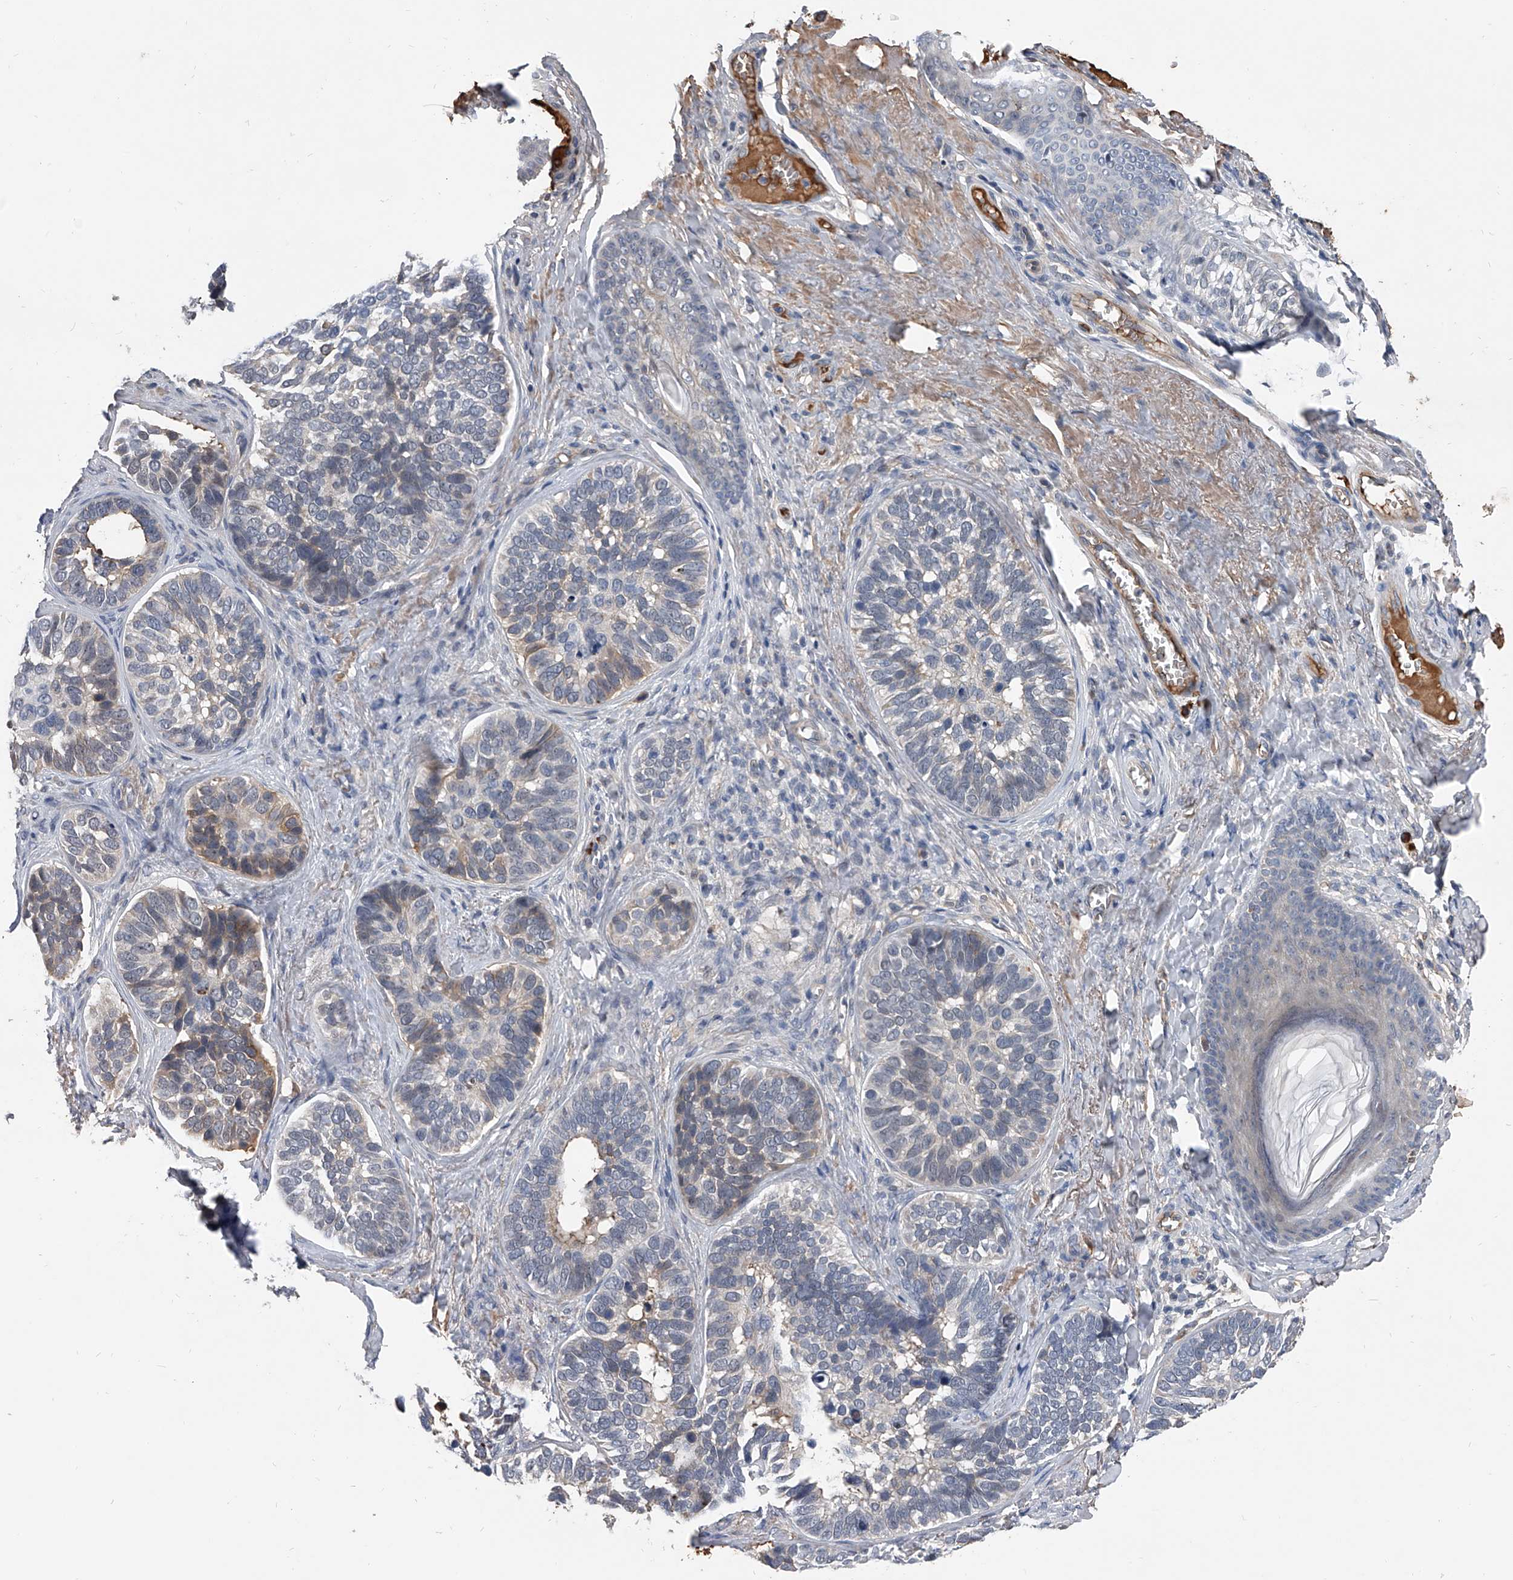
{"staining": {"intensity": "weak", "quantity": "<25%", "location": "cytoplasmic/membranous"}, "tissue": "skin cancer", "cell_type": "Tumor cells", "image_type": "cancer", "snomed": [{"axis": "morphology", "description": "Basal cell carcinoma"}, {"axis": "topography", "description": "Skin"}], "caption": "High power microscopy micrograph of an IHC photomicrograph of skin cancer, revealing no significant expression in tumor cells.", "gene": "ZNF25", "patient": {"sex": "male", "age": 62}}